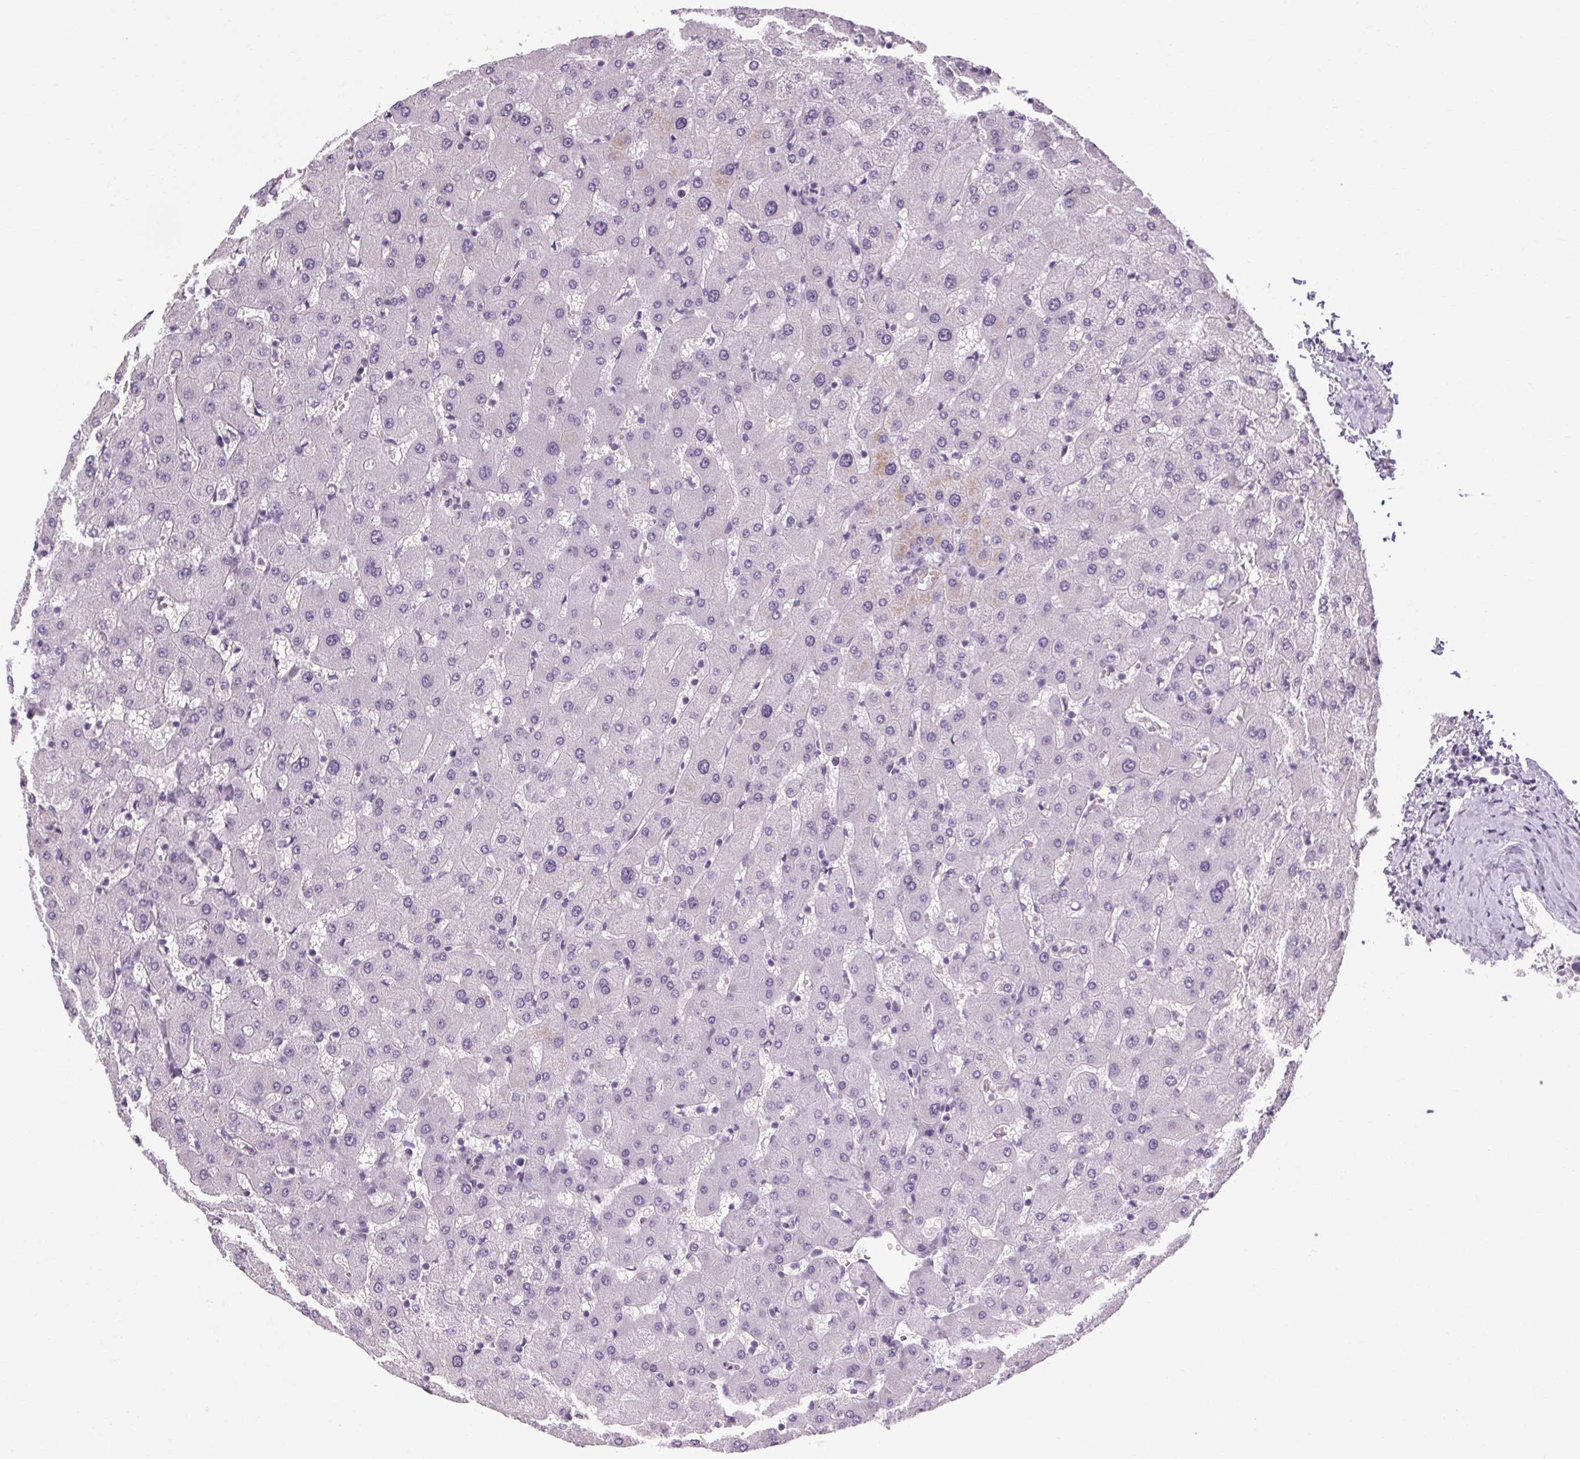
{"staining": {"intensity": "negative", "quantity": "none", "location": "none"}, "tissue": "liver", "cell_type": "Cholangiocytes", "image_type": "normal", "snomed": [{"axis": "morphology", "description": "Normal tissue, NOS"}, {"axis": "topography", "description": "Liver"}], "caption": "DAB immunohistochemical staining of normal human liver shows no significant staining in cholangiocytes.", "gene": "POMC", "patient": {"sex": "female", "age": 63}}